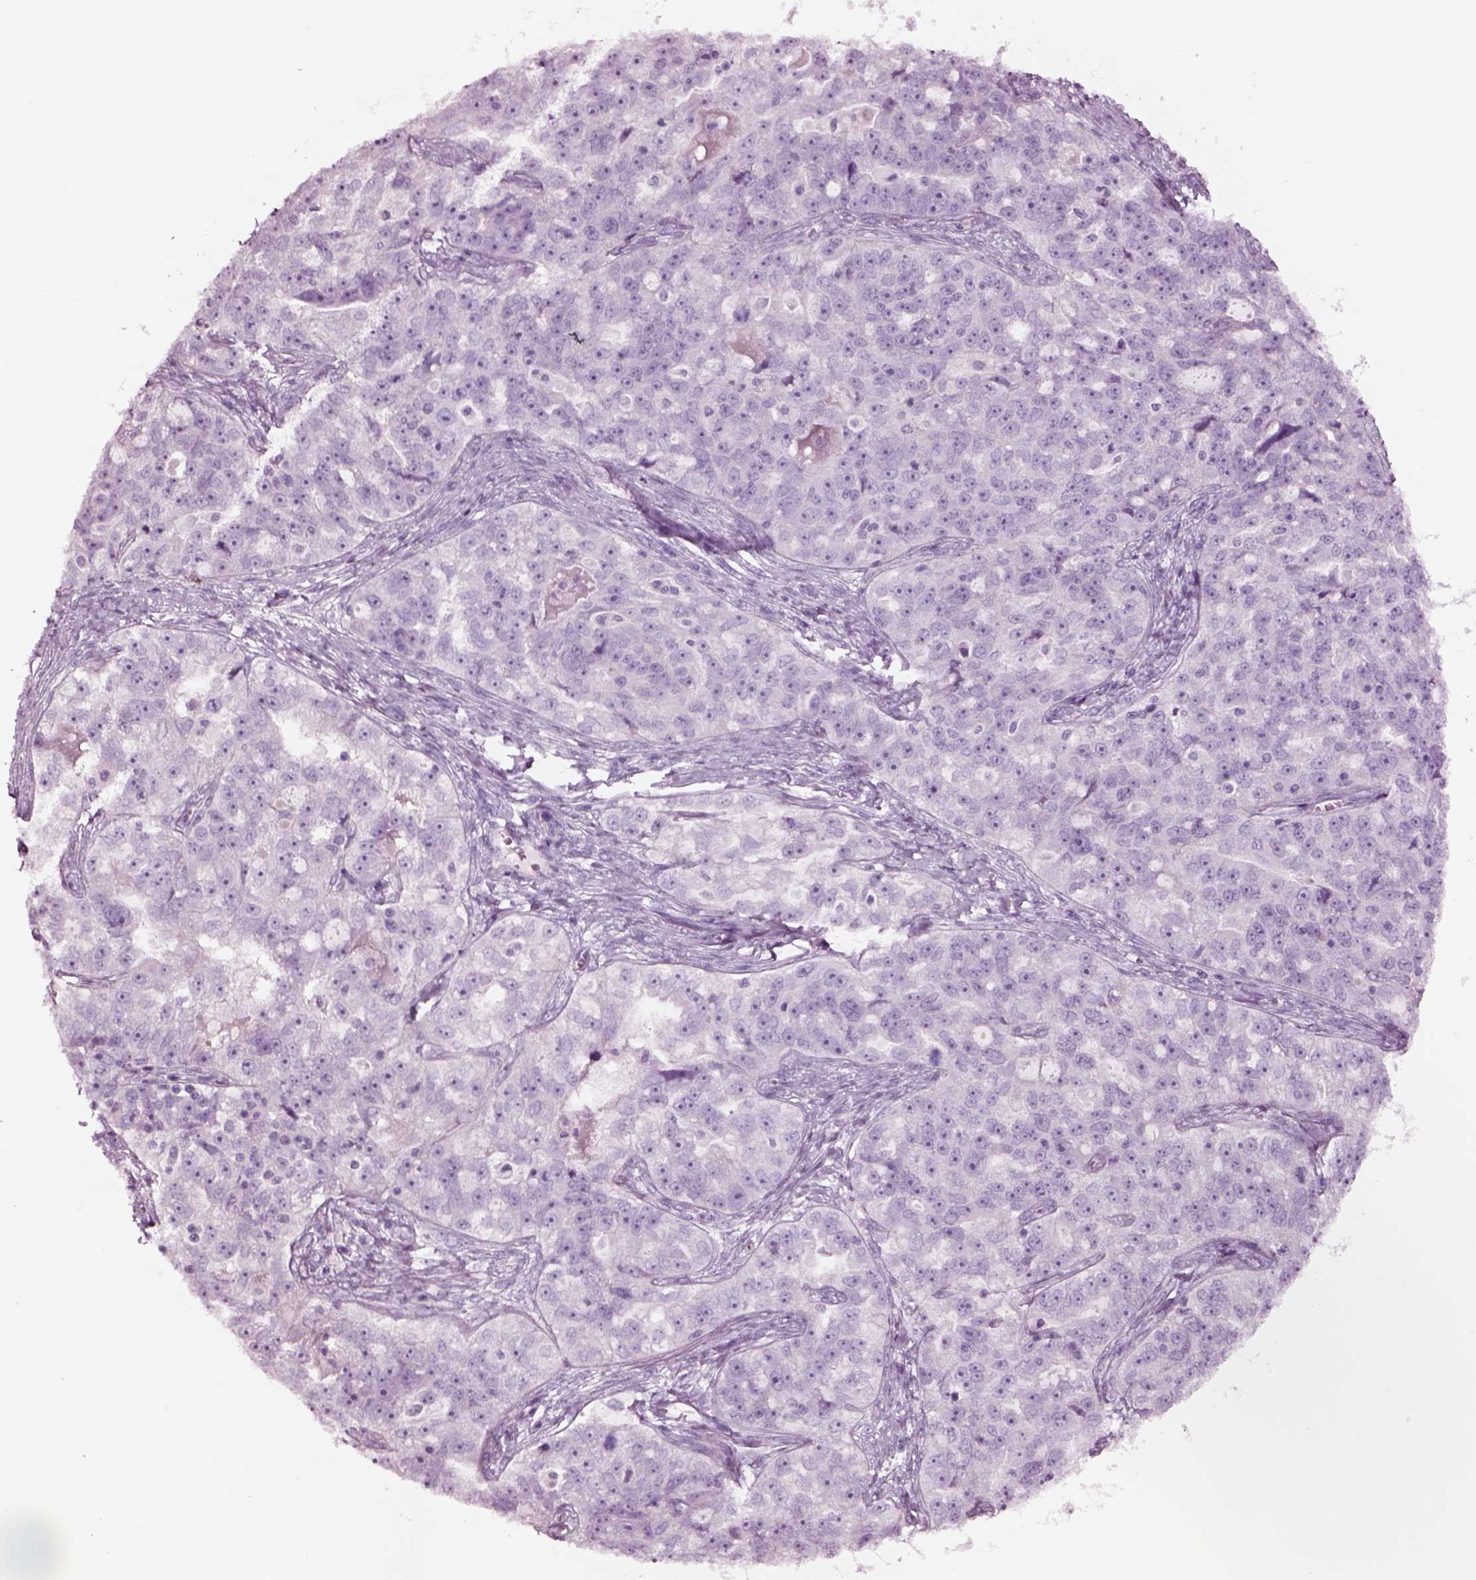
{"staining": {"intensity": "negative", "quantity": "none", "location": "none"}, "tissue": "ovarian cancer", "cell_type": "Tumor cells", "image_type": "cancer", "snomed": [{"axis": "morphology", "description": "Cystadenocarcinoma, serous, NOS"}, {"axis": "topography", "description": "Ovary"}], "caption": "The IHC histopathology image has no significant staining in tumor cells of ovarian serous cystadenocarcinoma tissue.", "gene": "NMRK2", "patient": {"sex": "female", "age": 51}}